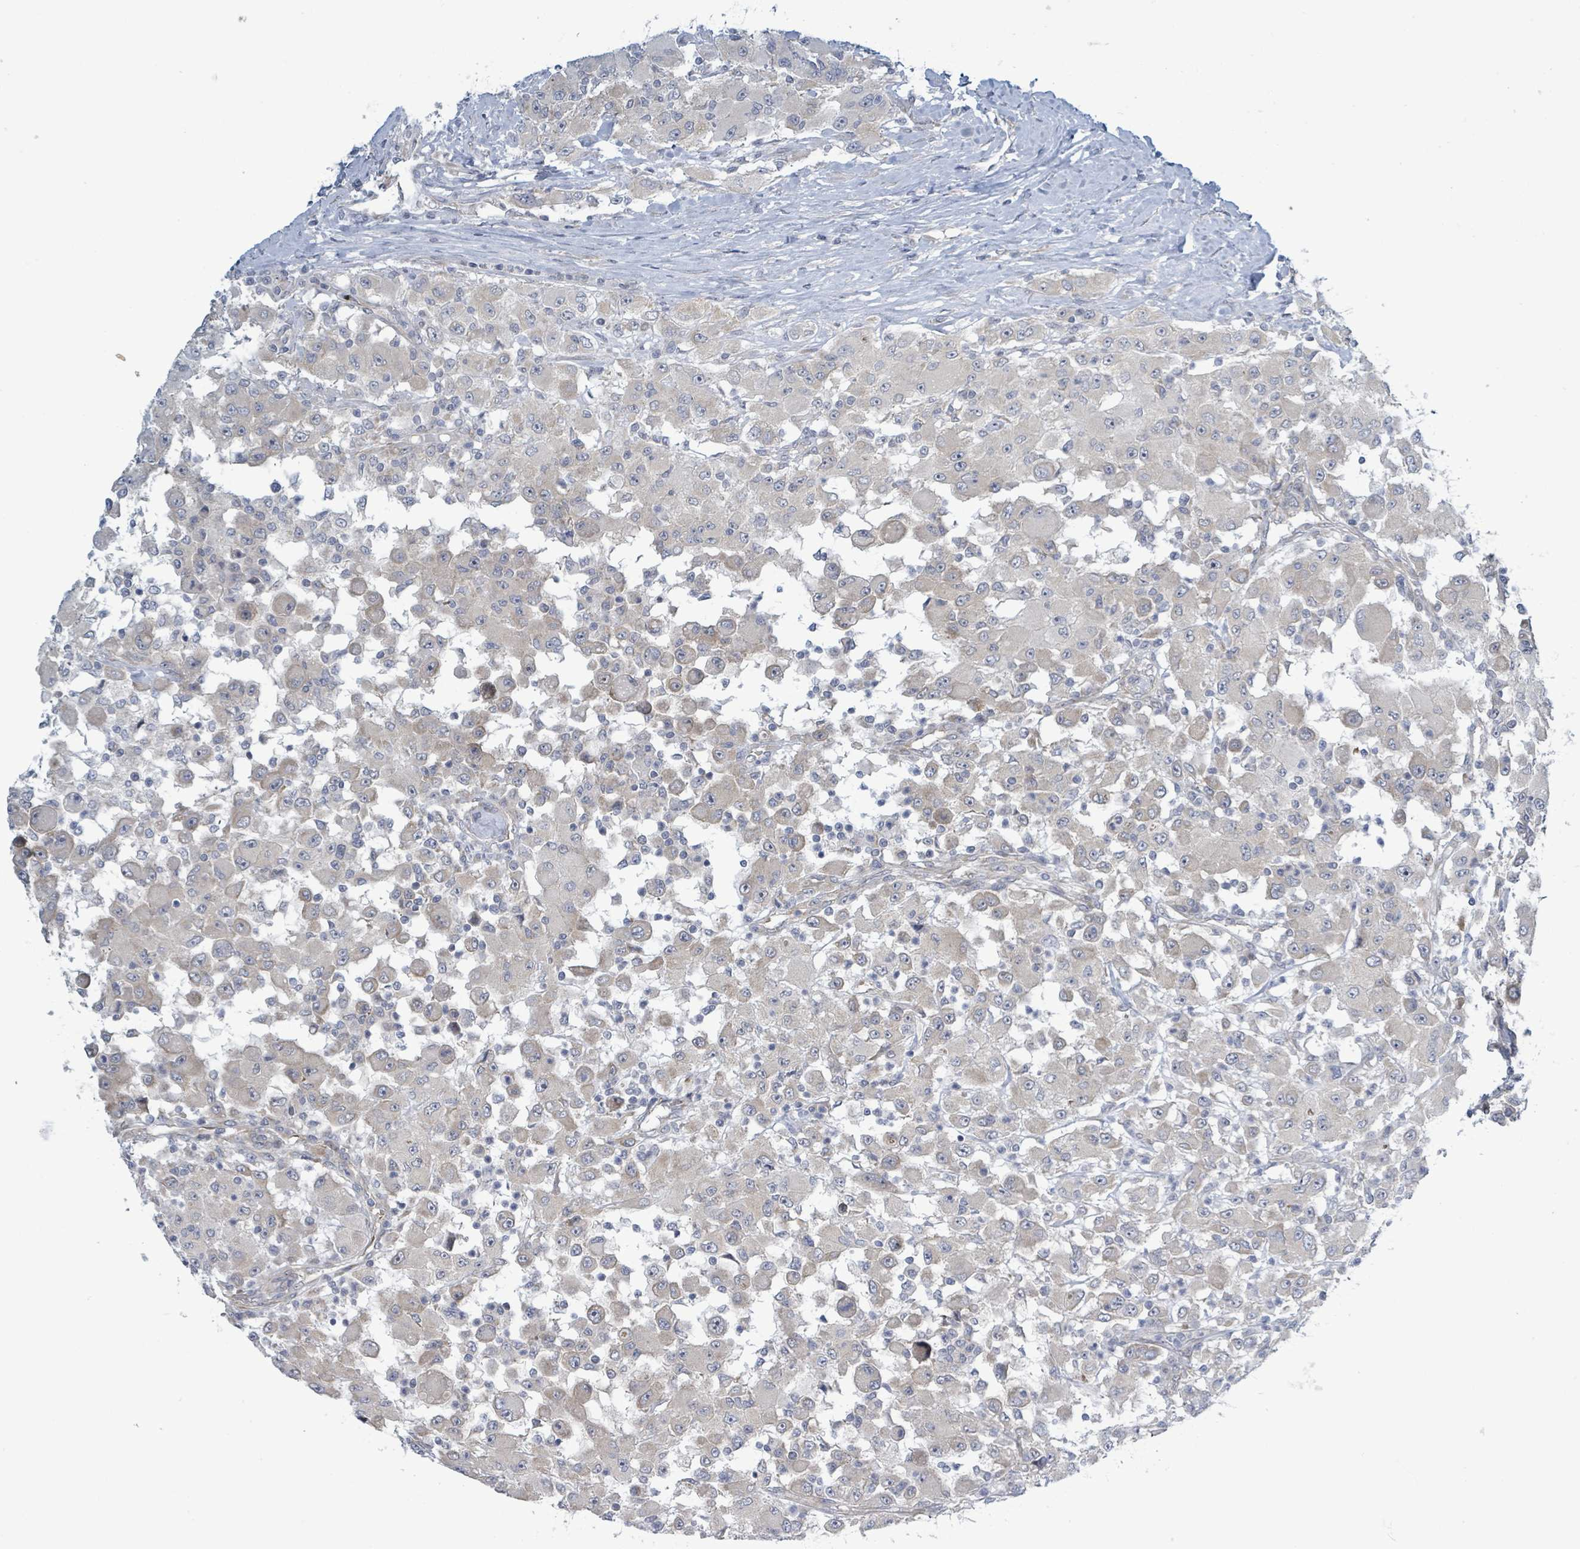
{"staining": {"intensity": "negative", "quantity": "none", "location": "none"}, "tissue": "renal cancer", "cell_type": "Tumor cells", "image_type": "cancer", "snomed": [{"axis": "morphology", "description": "Adenocarcinoma, NOS"}, {"axis": "topography", "description": "Kidney"}], "caption": "A histopathology image of human renal adenocarcinoma is negative for staining in tumor cells.", "gene": "RPL32", "patient": {"sex": "female", "age": 67}}